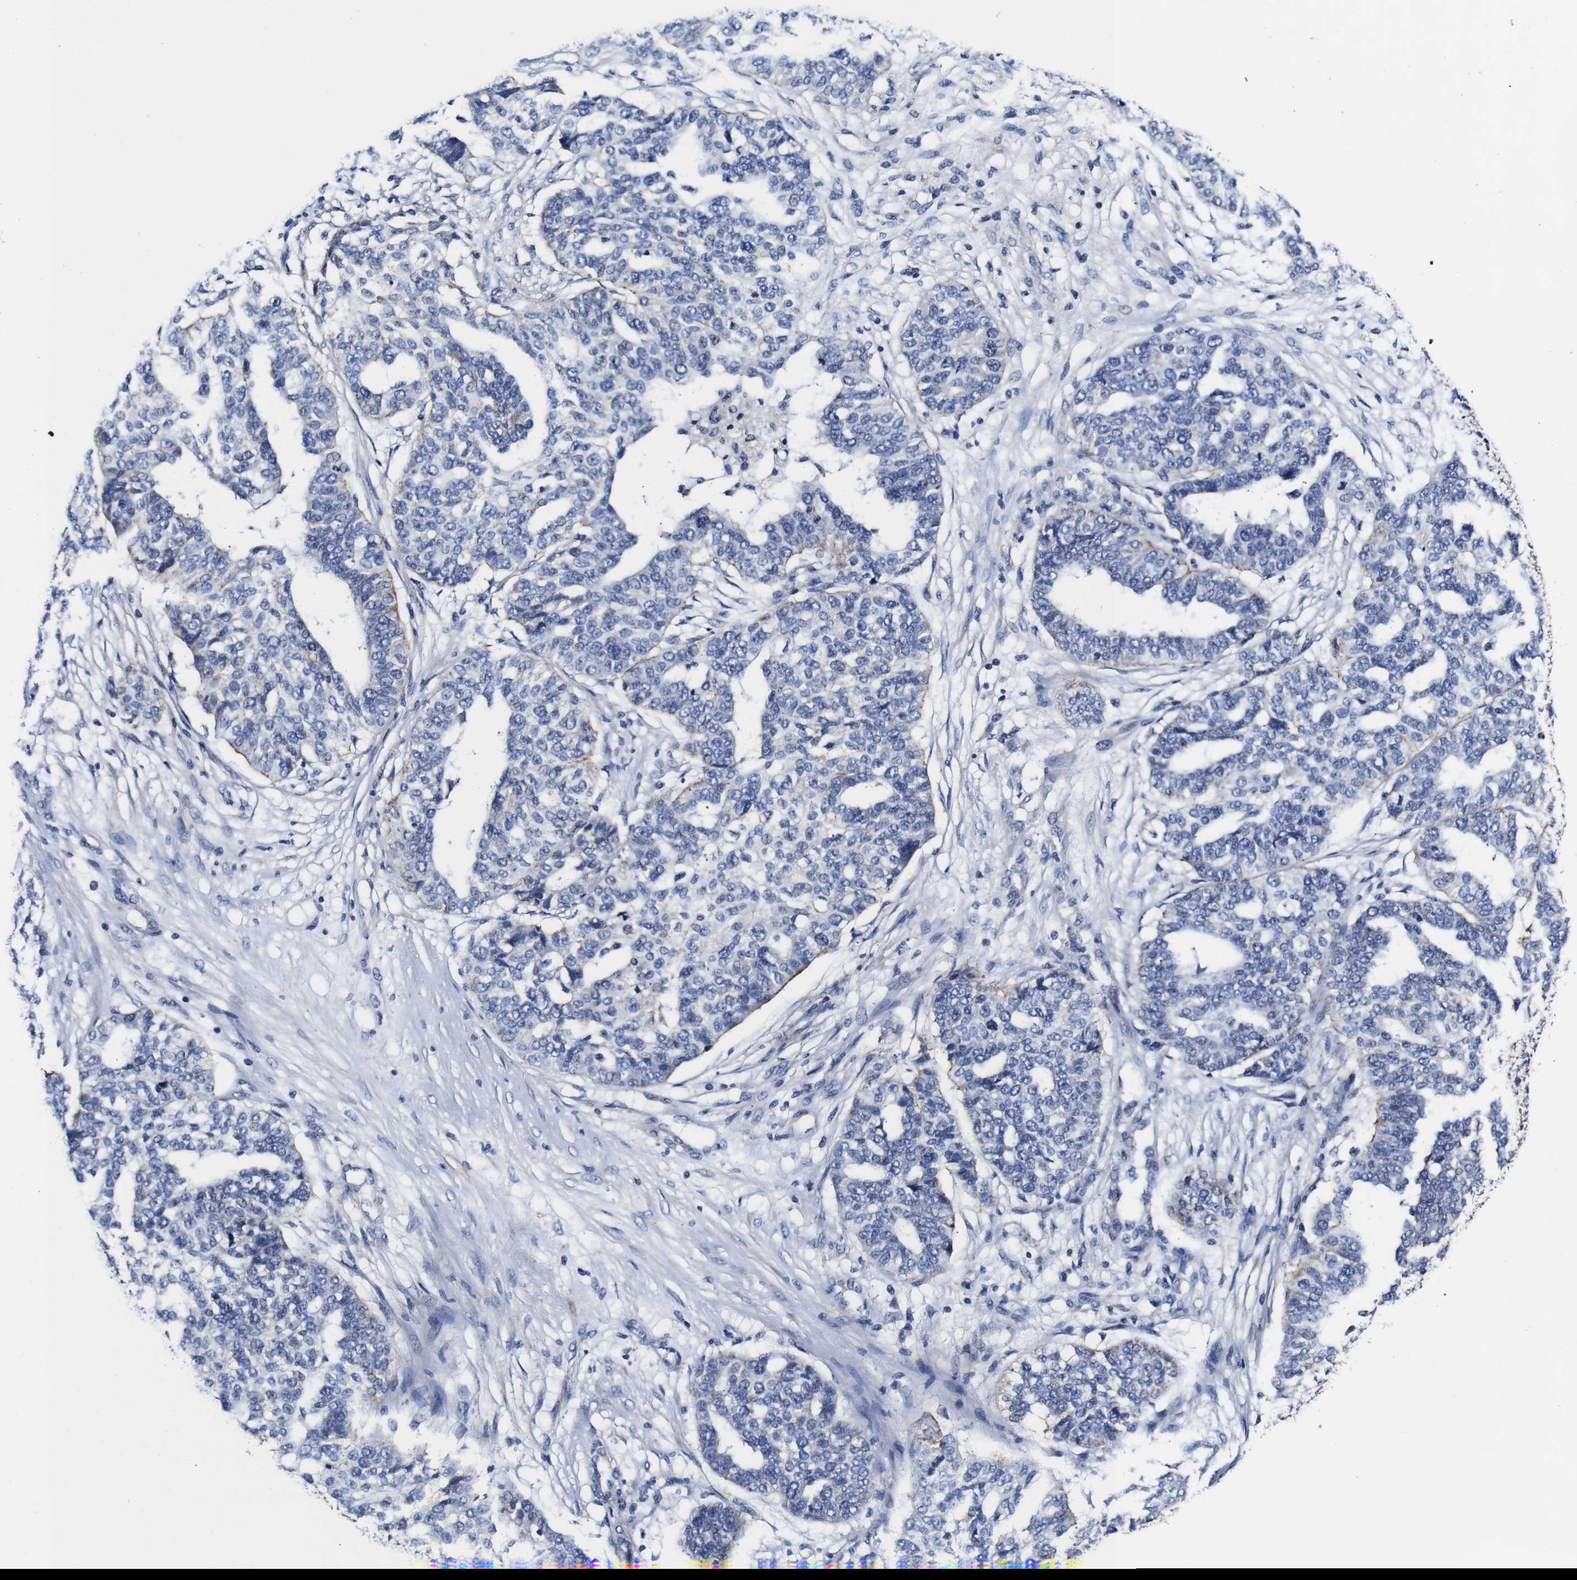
{"staining": {"intensity": "weak", "quantity": "<25%", "location": "cytoplasmic/membranous"}, "tissue": "ovarian cancer", "cell_type": "Tumor cells", "image_type": "cancer", "snomed": [{"axis": "morphology", "description": "Cystadenocarcinoma, serous, NOS"}, {"axis": "topography", "description": "Ovary"}], "caption": "High magnification brightfield microscopy of ovarian cancer stained with DAB (3,3'-diaminobenzidine) (brown) and counterstained with hematoxylin (blue): tumor cells show no significant staining.", "gene": "PDCD6IP", "patient": {"sex": "female", "age": 59}}